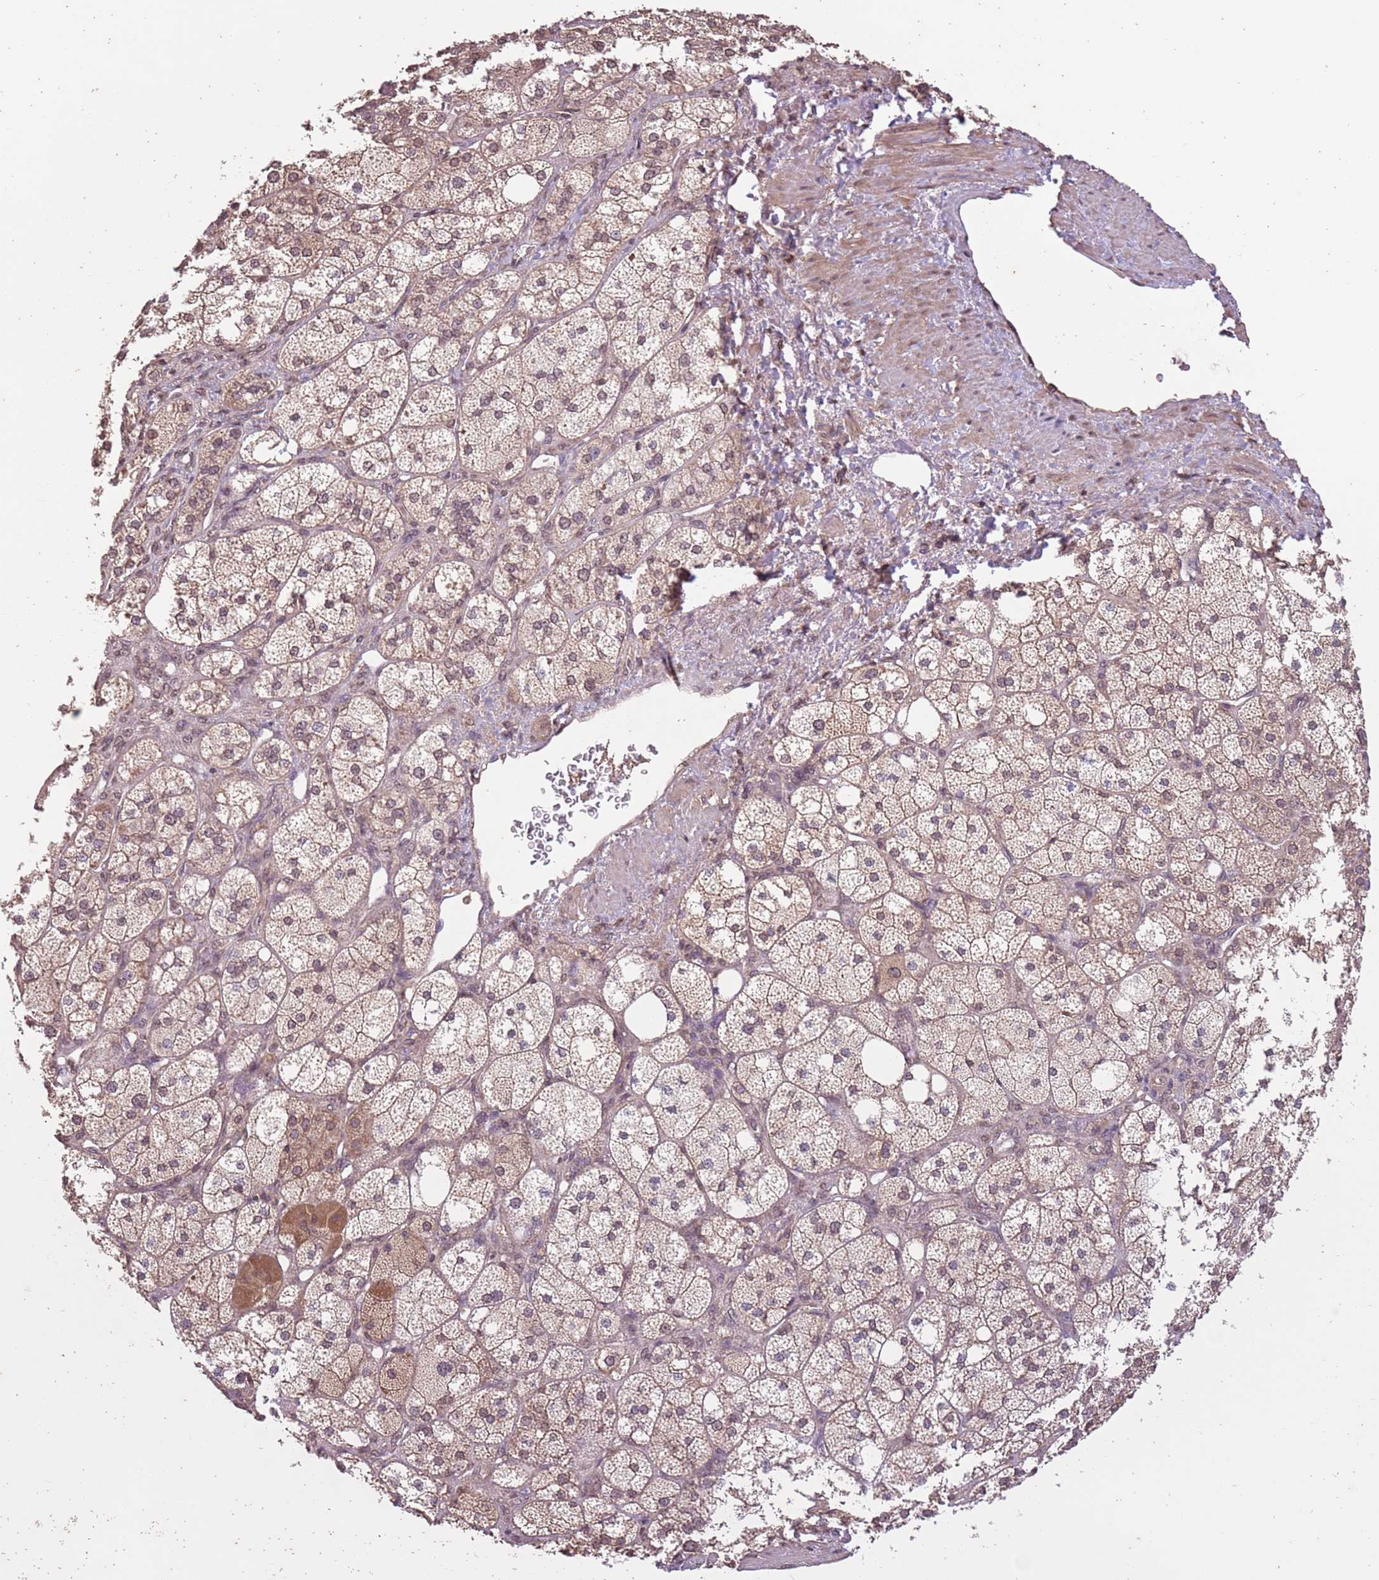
{"staining": {"intensity": "weak", "quantity": ">75%", "location": "cytoplasmic/membranous,nuclear"}, "tissue": "adrenal gland", "cell_type": "Glandular cells", "image_type": "normal", "snomed": [{"axis": "morphology", "description": "Normal tissue, NOS"}, {"axis": "topography", "description": "Adrenal gland"}], "caption": "Adrenal gland stained with immunohistochemistry (IHC) demonstrates weak cytoplasmic/membranous,nuclear expression in approximately >75% of glandular cells.", "gene": "CAPN9", "patient": {"sex": "male", "age": 61}}